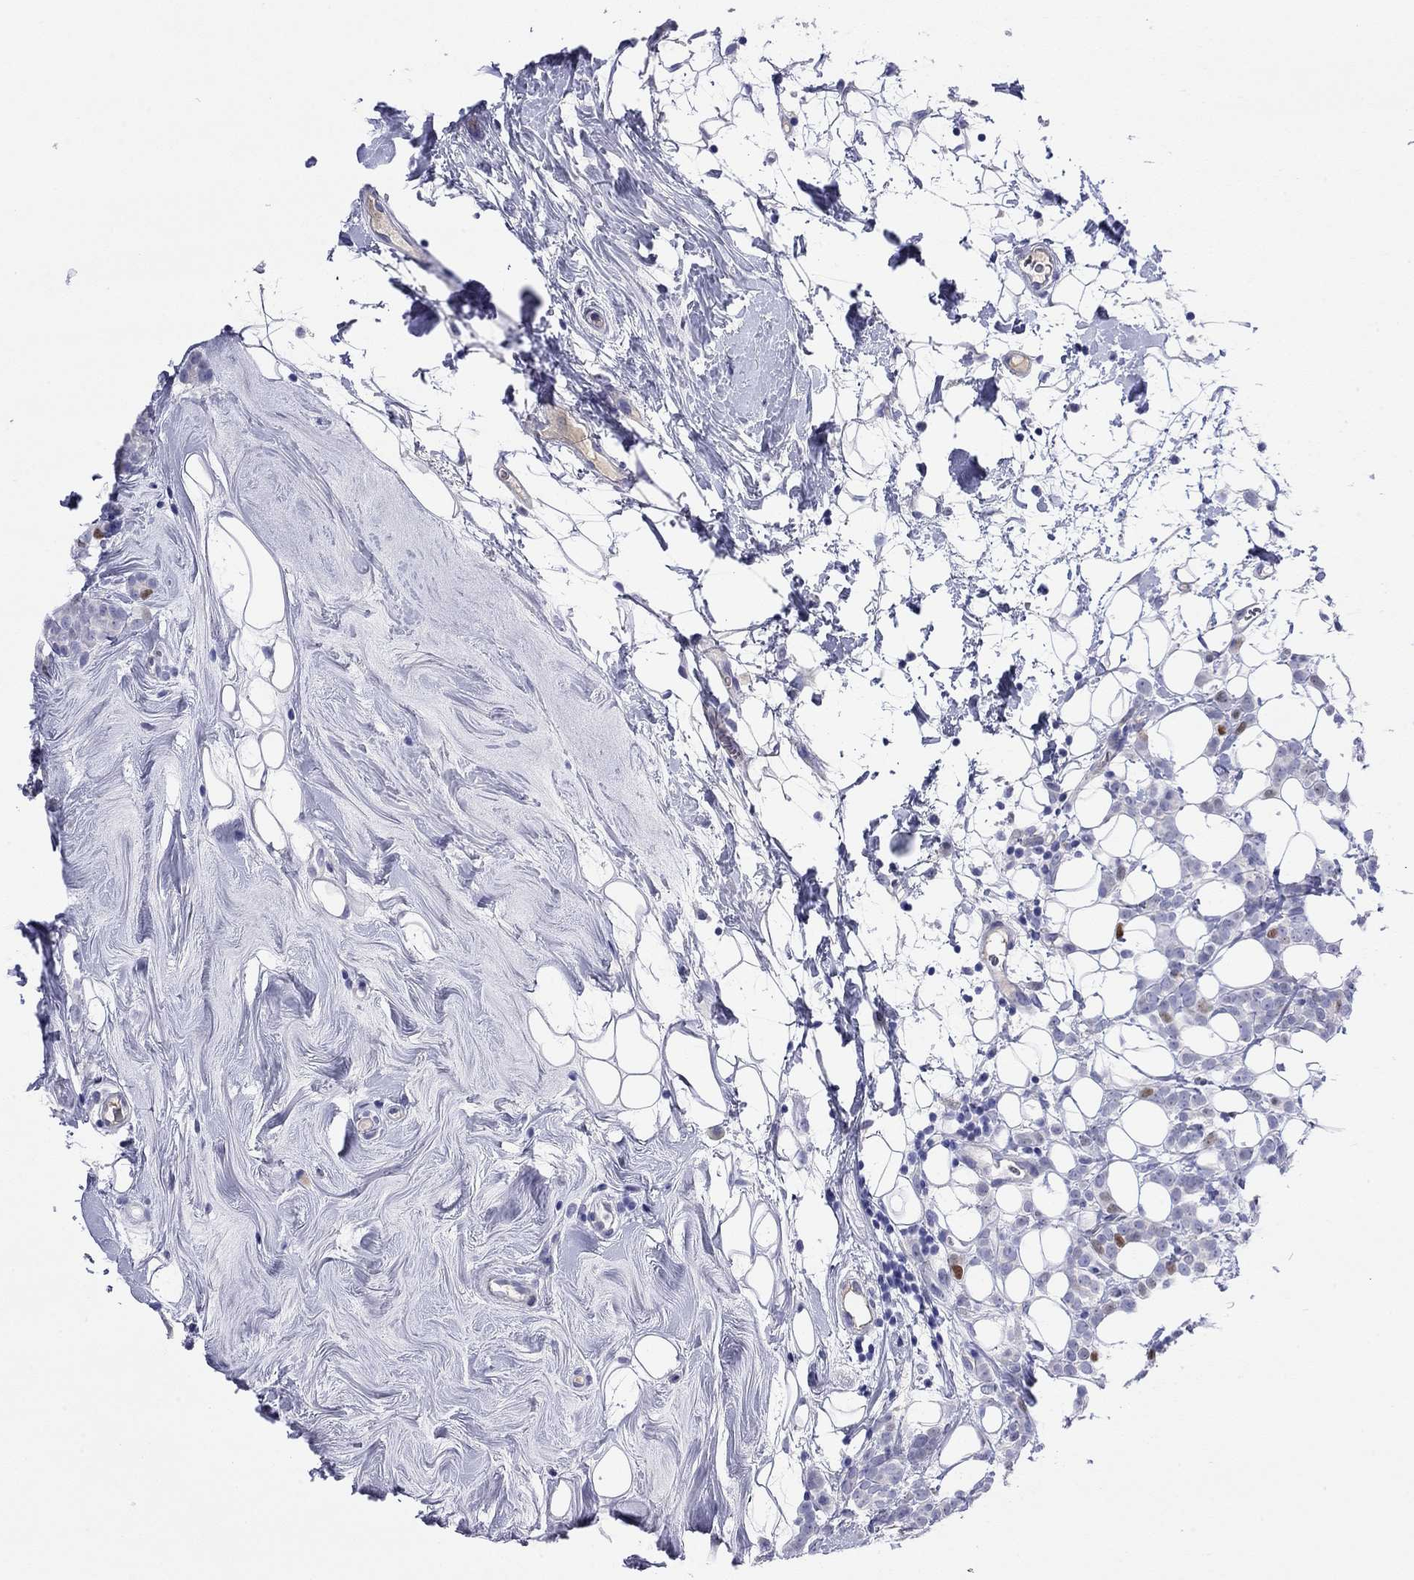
{"staining": {"intensity": "moderate", "quantity": "<25%", "location": "nuclear"}, "tissue": "breast cancer", "cell_type": "Tumor cells", "image_type": "cancer", "snomed": [{"axis": "morphology", "description": "Lobular carcinoma"}, {"axis": "topography", "description": "Breast"}], "caption": "There is low levels of moderate nuclear positivity in tumor cells of breast cancer (lobular carcinoma), as demonstrated by immunohistochemical staining (brown color).", "gene": "CMYA5", "patient": {"sex": "female", "age": 49}}